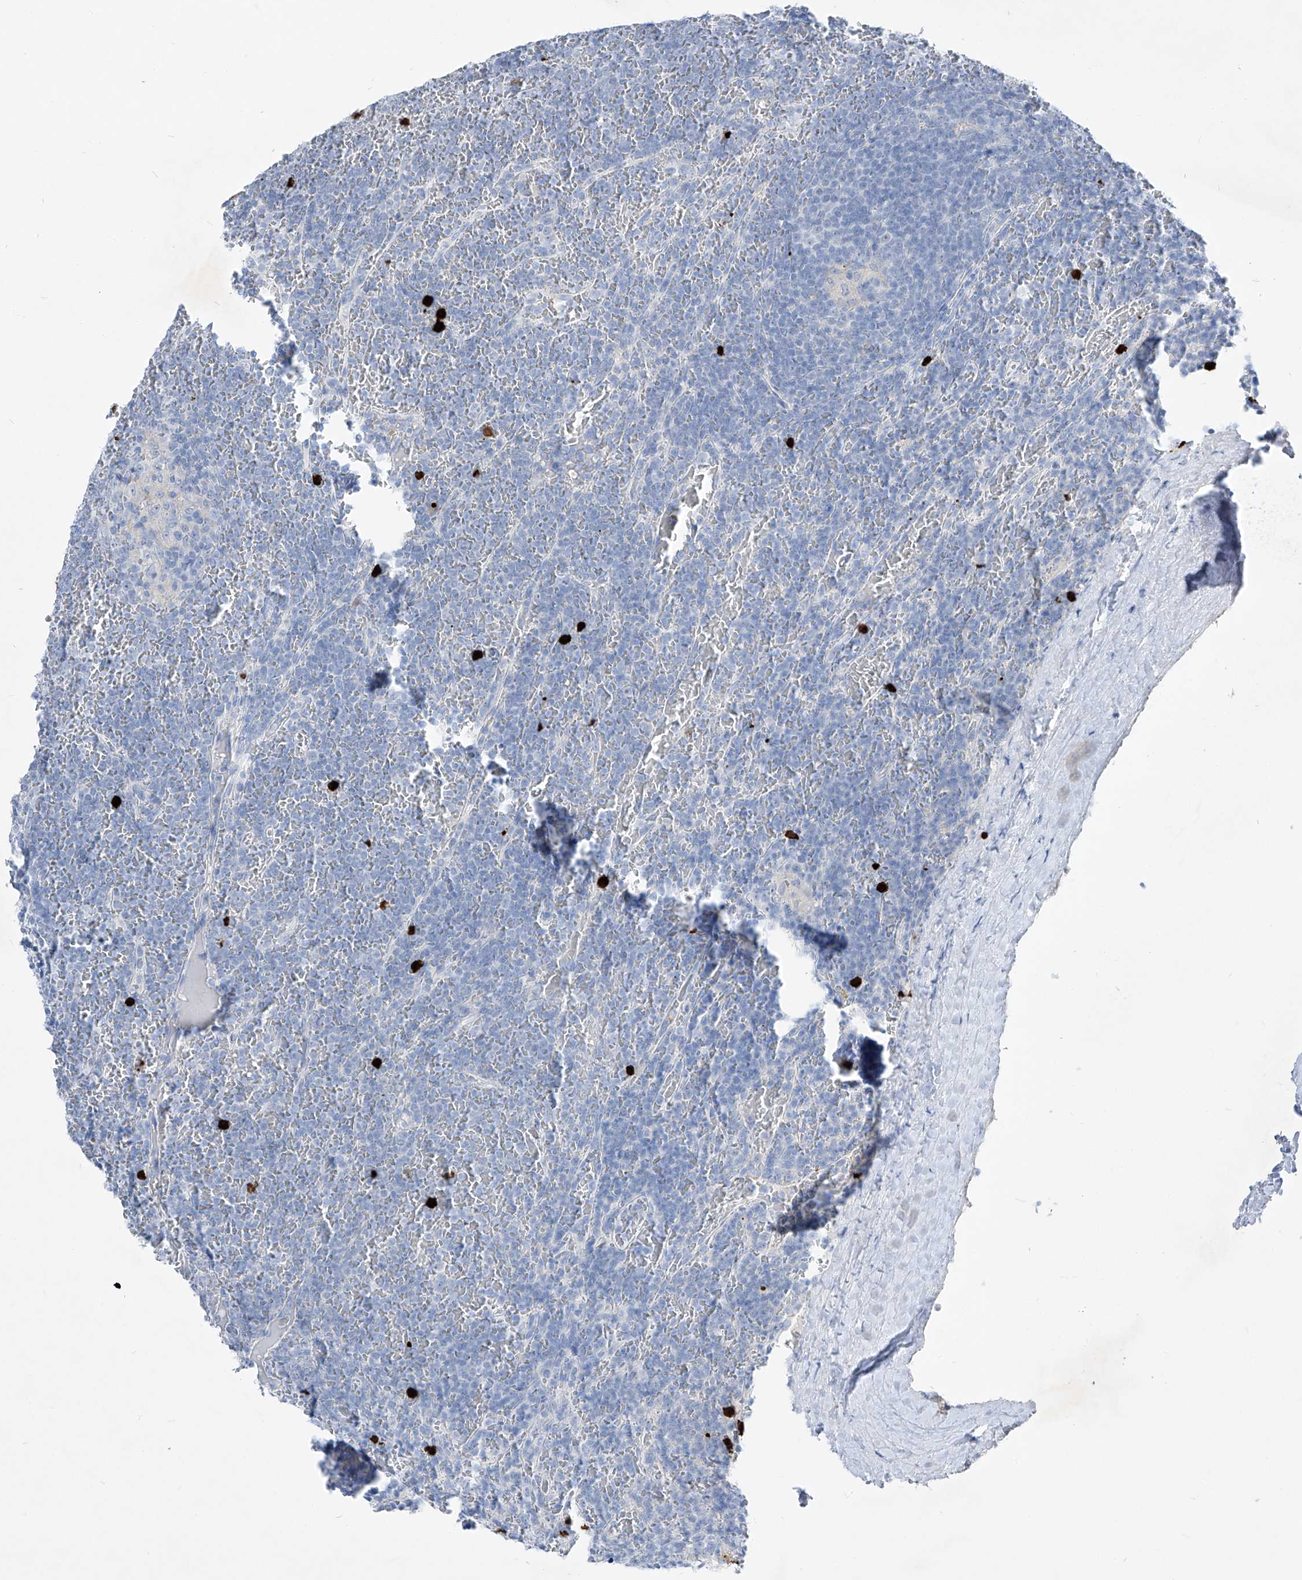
{"staining": {"intensity": "negative", "quantity": "none", "location": "none"}, "tissue": "lymphoma", "cell_type": "Tumor cells", "image_type": "cancer", "snomed": [{"axis": "morphology", "description": "Malignant lymphoma, non-Hodgkin's type, Low grade"}, {"axis": "topography", "description": "Spleen"}], "caption": "A high-resolution image shows IHC staining of lymphoma, which demonstrates no significant expression in tumor cells.", "gene": "FRS3", "patient": {"sex": "female", "age": 19}}